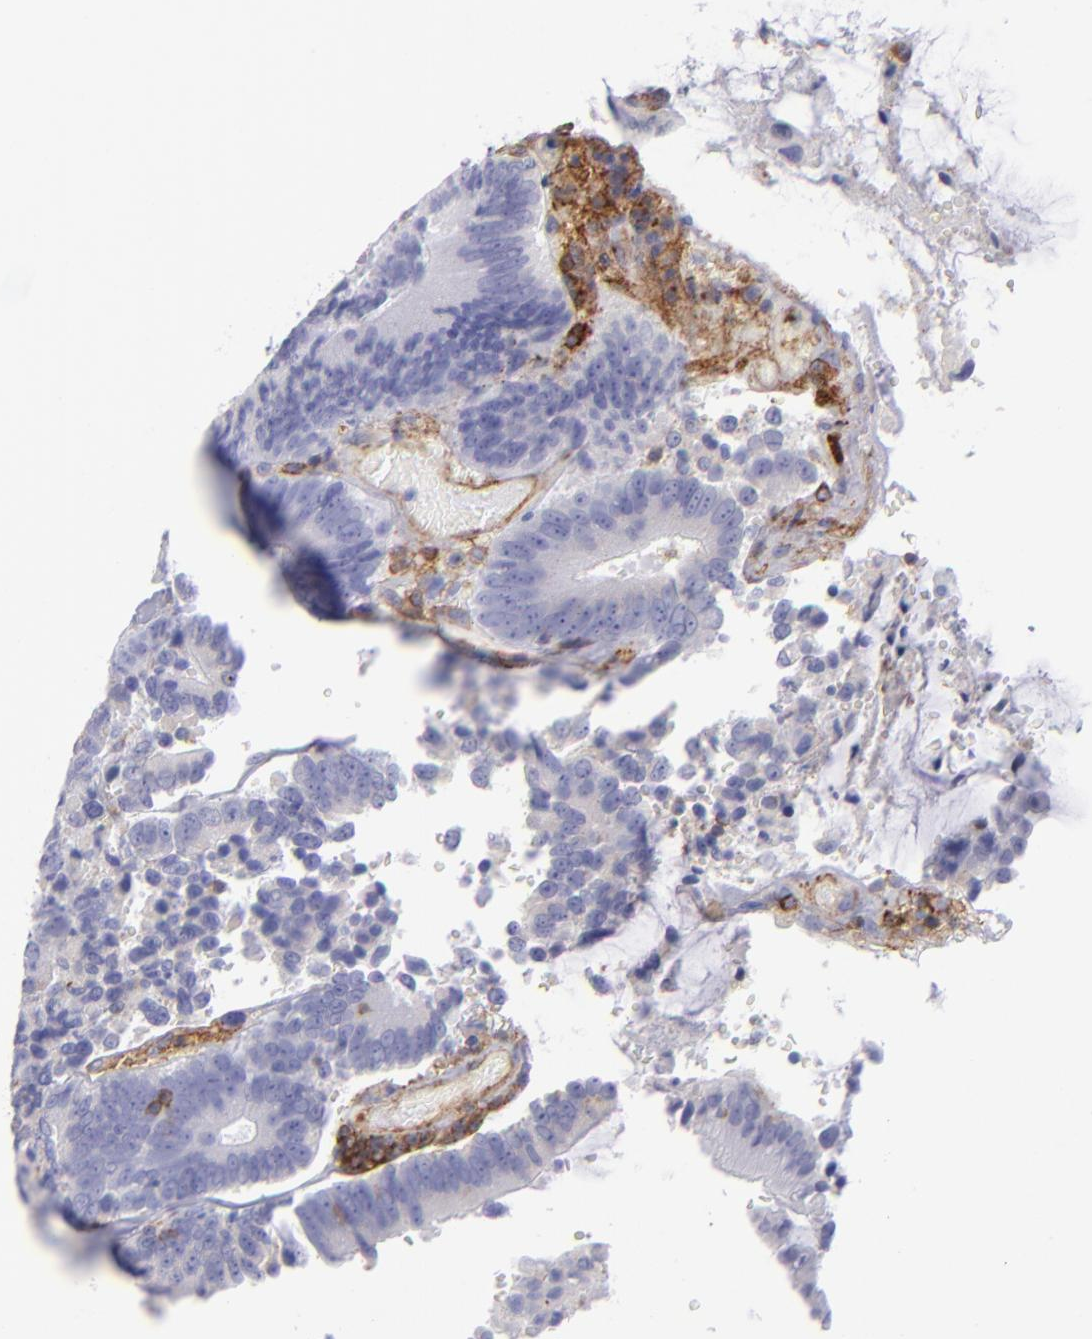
{"staining": {"intensity": "negative", "quantity": "none", "location": "none"}, "tissue": "colorectal cancer", "cell_type": "Tumor cells", "image_type": "cancer", "snomed": [{"axis": "morphology", "description": "Normal tissue, NOS"}, {"axis": "morphology", "description": "Adenocarcinoma, NOS"}, {"axis": "topography", "description": "Colon"}], "caption": "A photomicrograph of human colorectal cancer (adenocarcinoma) is negative for staining in tumor cells.", "gene": "ENTPD1", "patient": {"sex": "female", "age": 78}}